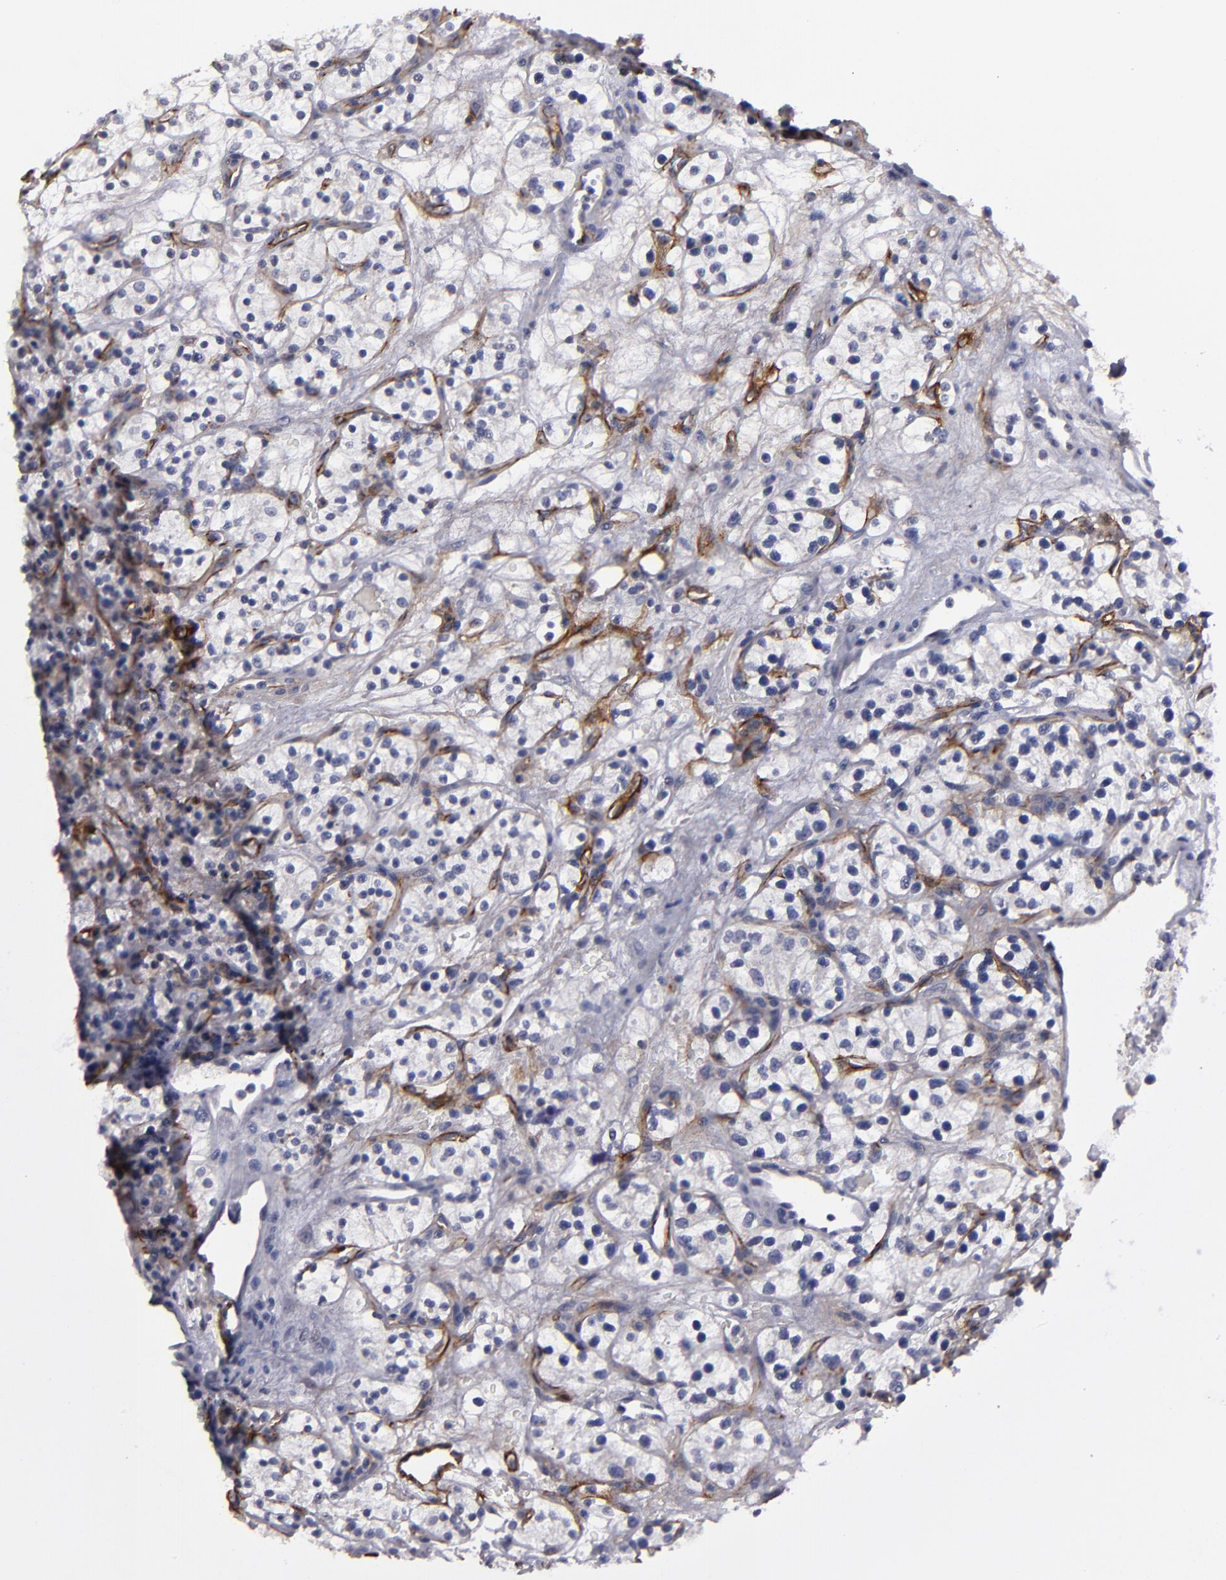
{"staining": {"intensity": "negative", "quantity": "none", "location": "none"}, "tissue": "renal cancer", "cell_type": "Tumor cells", "image_type": "cancer", "snomed": [{"axis": "morphology", "description": "Adenocarcinoma, NOS"}, {"axis": "topography", "description": "Kidney"}], "caption": "Tumor cells show no significant positivity in renal adenocarcinoma. (DAB immunohistochemistry with hematoxylin counter stain).", "gene": "ZNF175", "patient": {"sex": "female", "age": 60}}